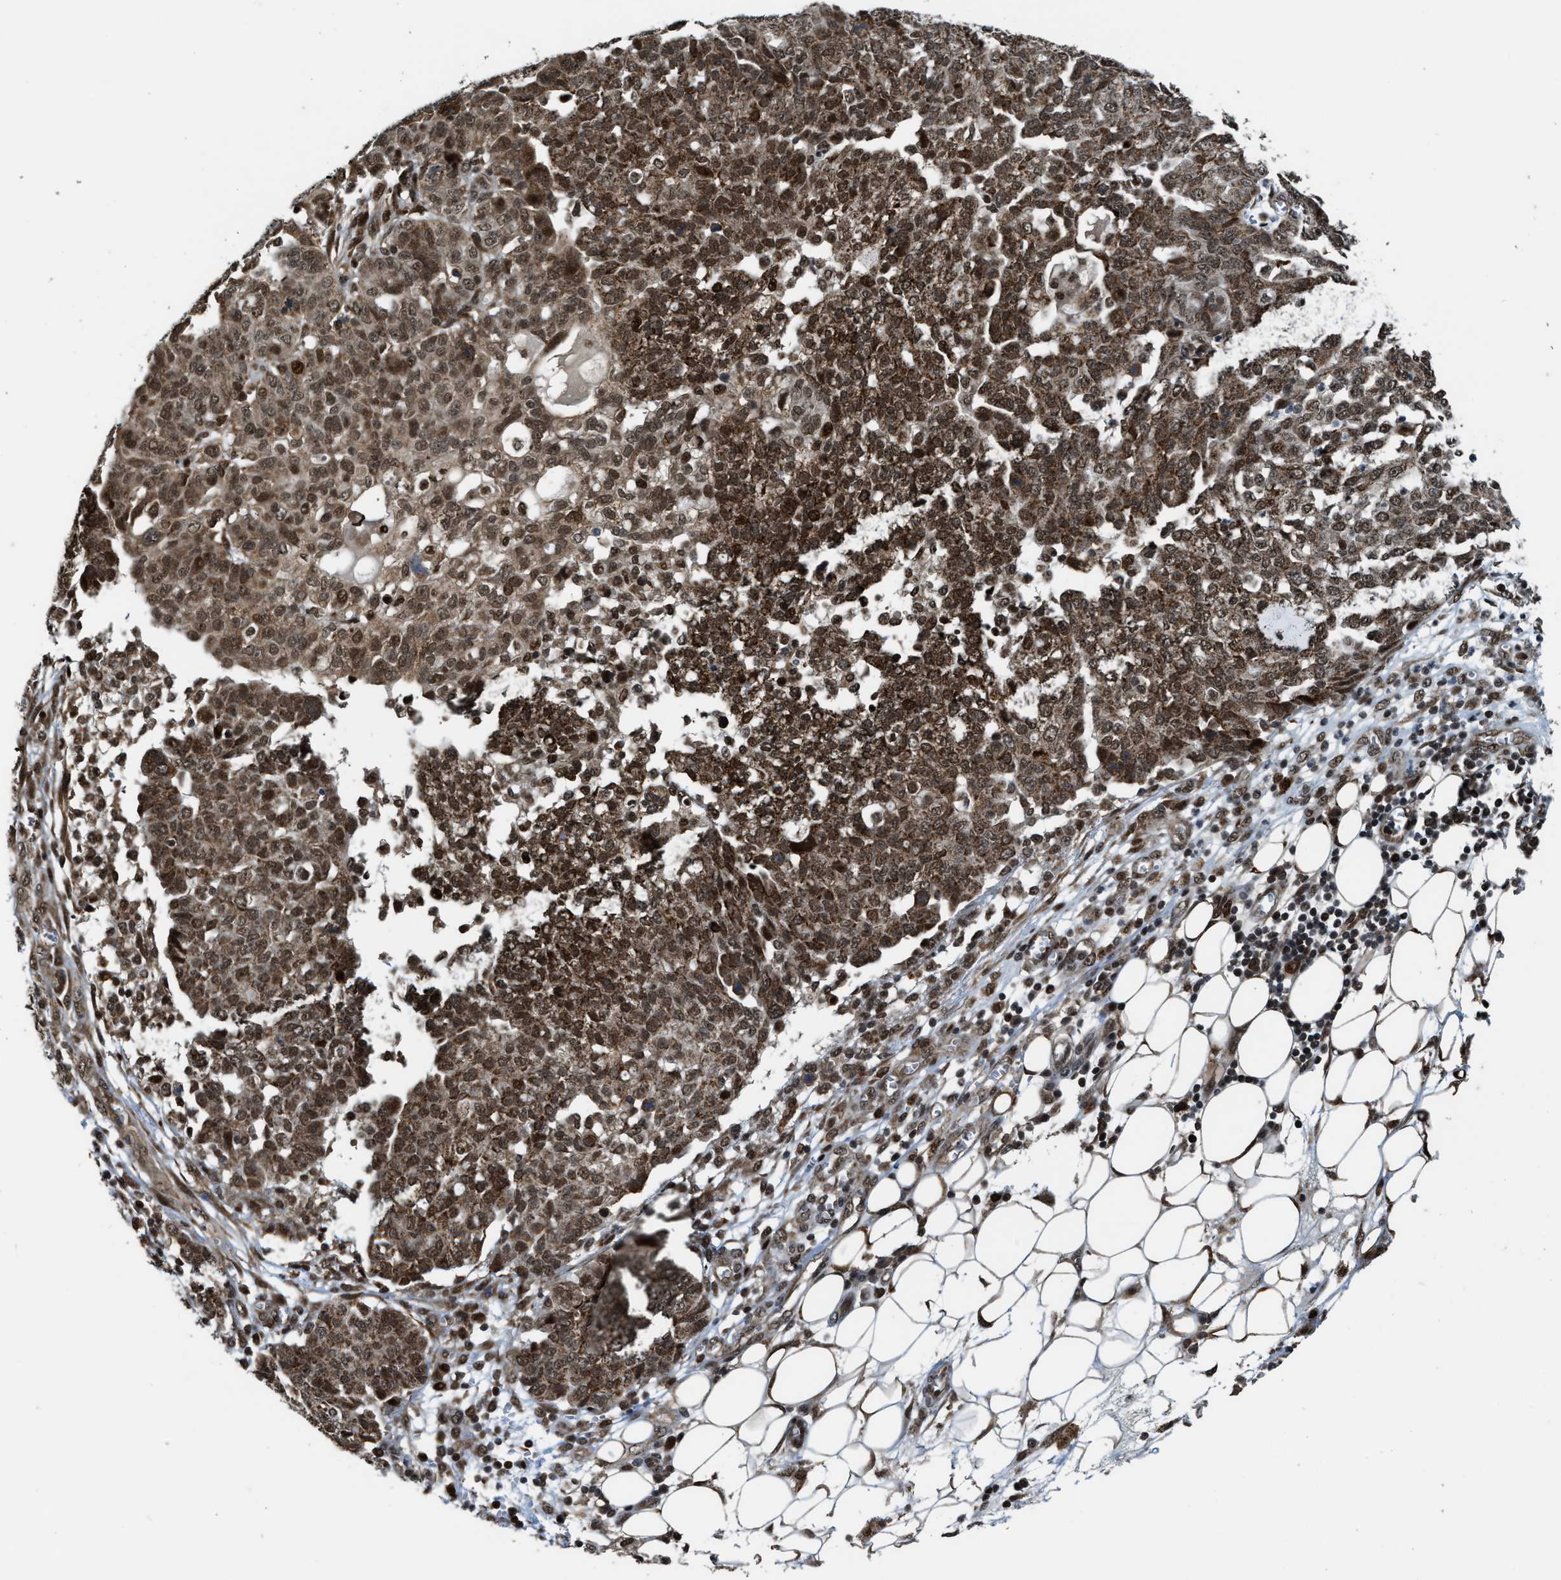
{"staining": {"intensity": "strong", "quantity": ">75%", "location": "nuclear"}, "tissue": "ovarian cancer", "cell_type": "Tumor cells", "image_type": "cancer", "snomed": [{"axis": "morphology", "description": "Cystadenocarcinoma, serous, NOS"}, {"axis": "topography", "description": "Soft tissue"}, {"axis": "topography", "description": "Ovary"}], "caption": "Serous cystadenocarcinoma (ovarian) was stained to show a protein in brown. There is high levels of strong nuclear positivity in approximately >75% of tumor cells.", "gene": "ZNF250", "patient": {"sex": "female", "age": 57}}